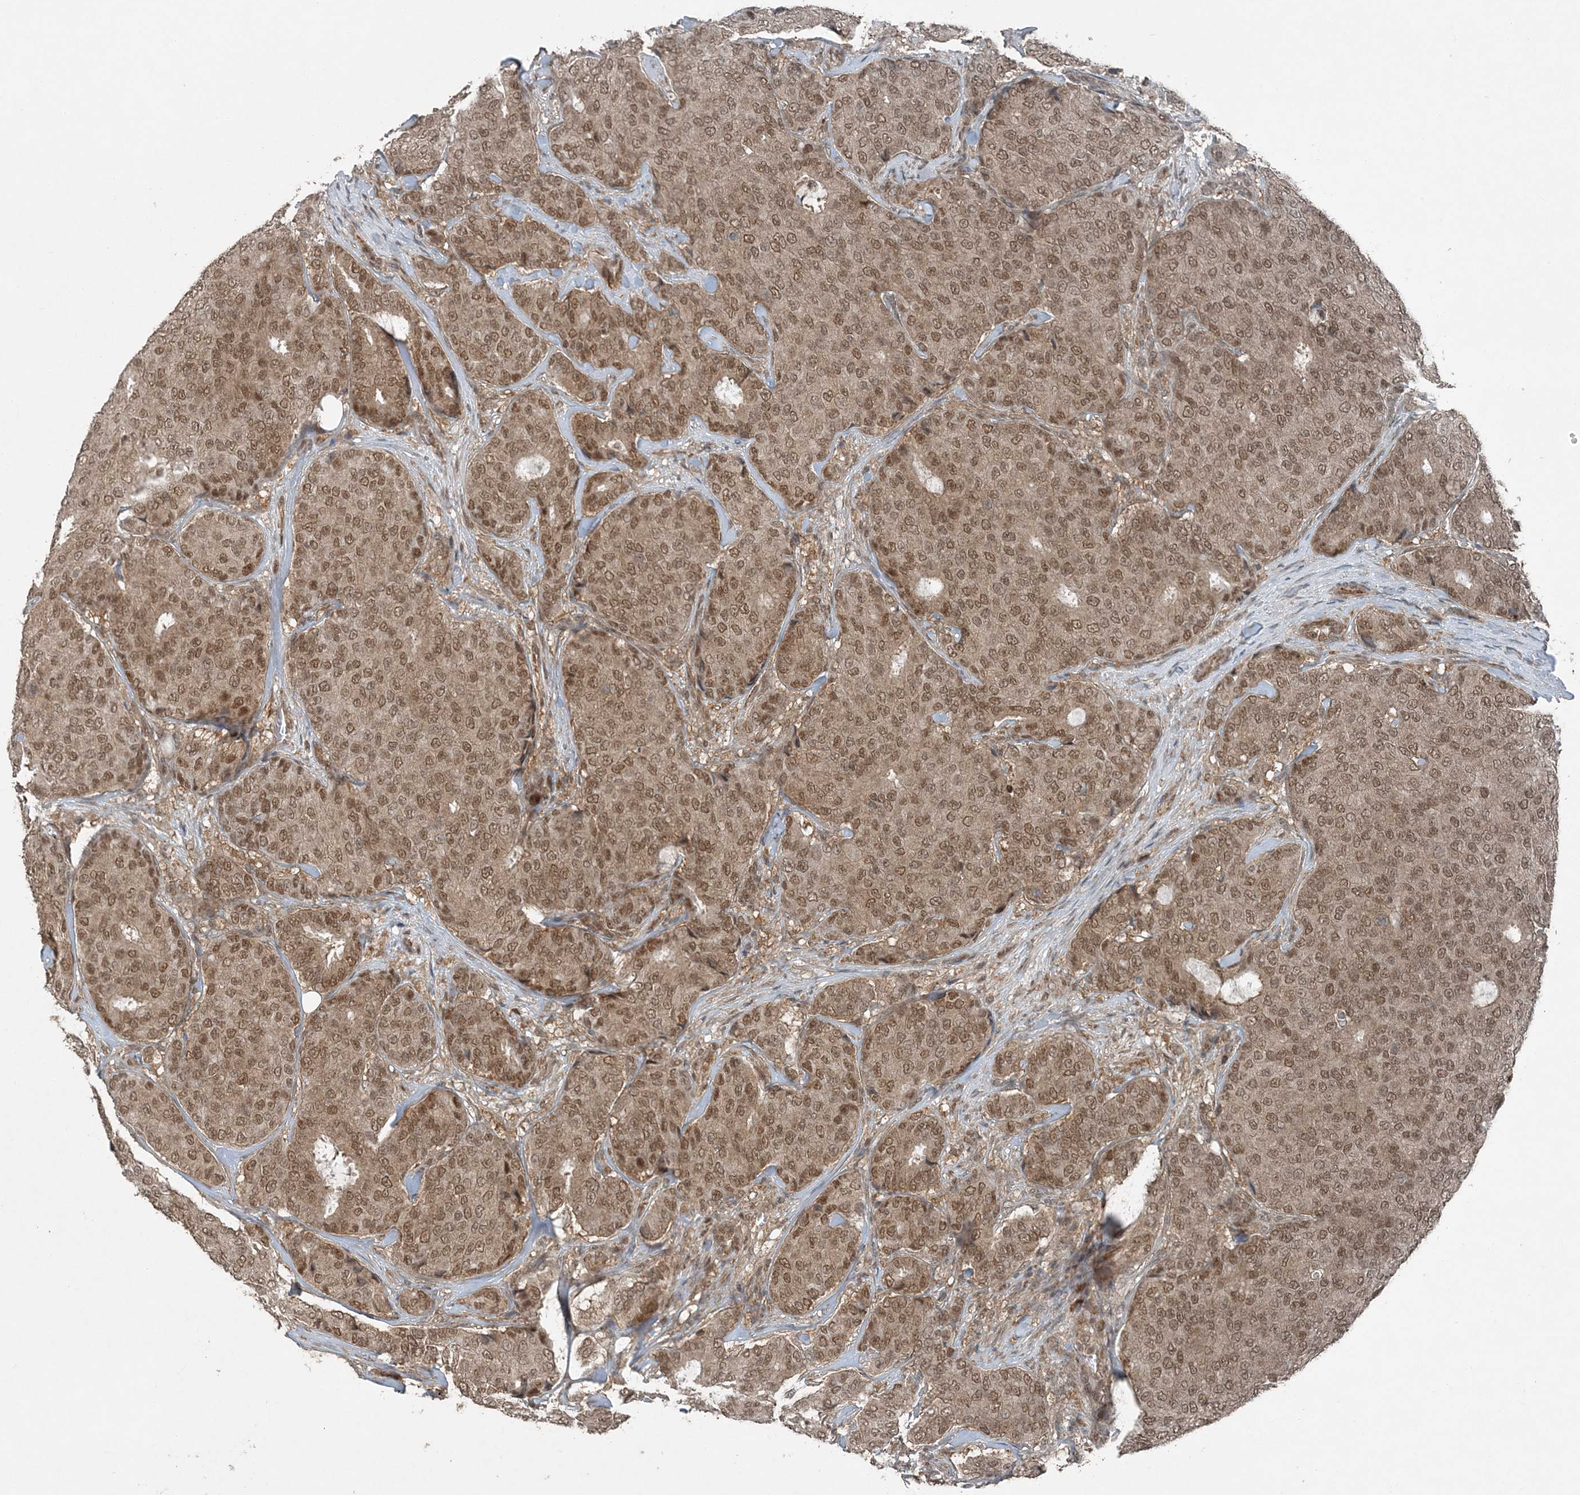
{"staining": {"intensity": "moderate", "quantity": ">75%", "location": "nuclear"}, "tissue": "breast cancer", "cell_type": "Tumor cells", "image_type": "cancer", "snomed": [{"axis": "morphology", "description": "Duct carcinoma"}, {"axis": "topography", "description": "Breast"}], "caption": "IHC image of neoplastic tissue: human breast cancer (invasive ductal carcinoma) stained using immunohistochemistry shows medium levels of moderate protein expression localized specifically in the nuclear of tumor cells, appearing as a nuclear brown color.", "gene": "COPS7B", "patient": {"sex": "female", "age": 75}}